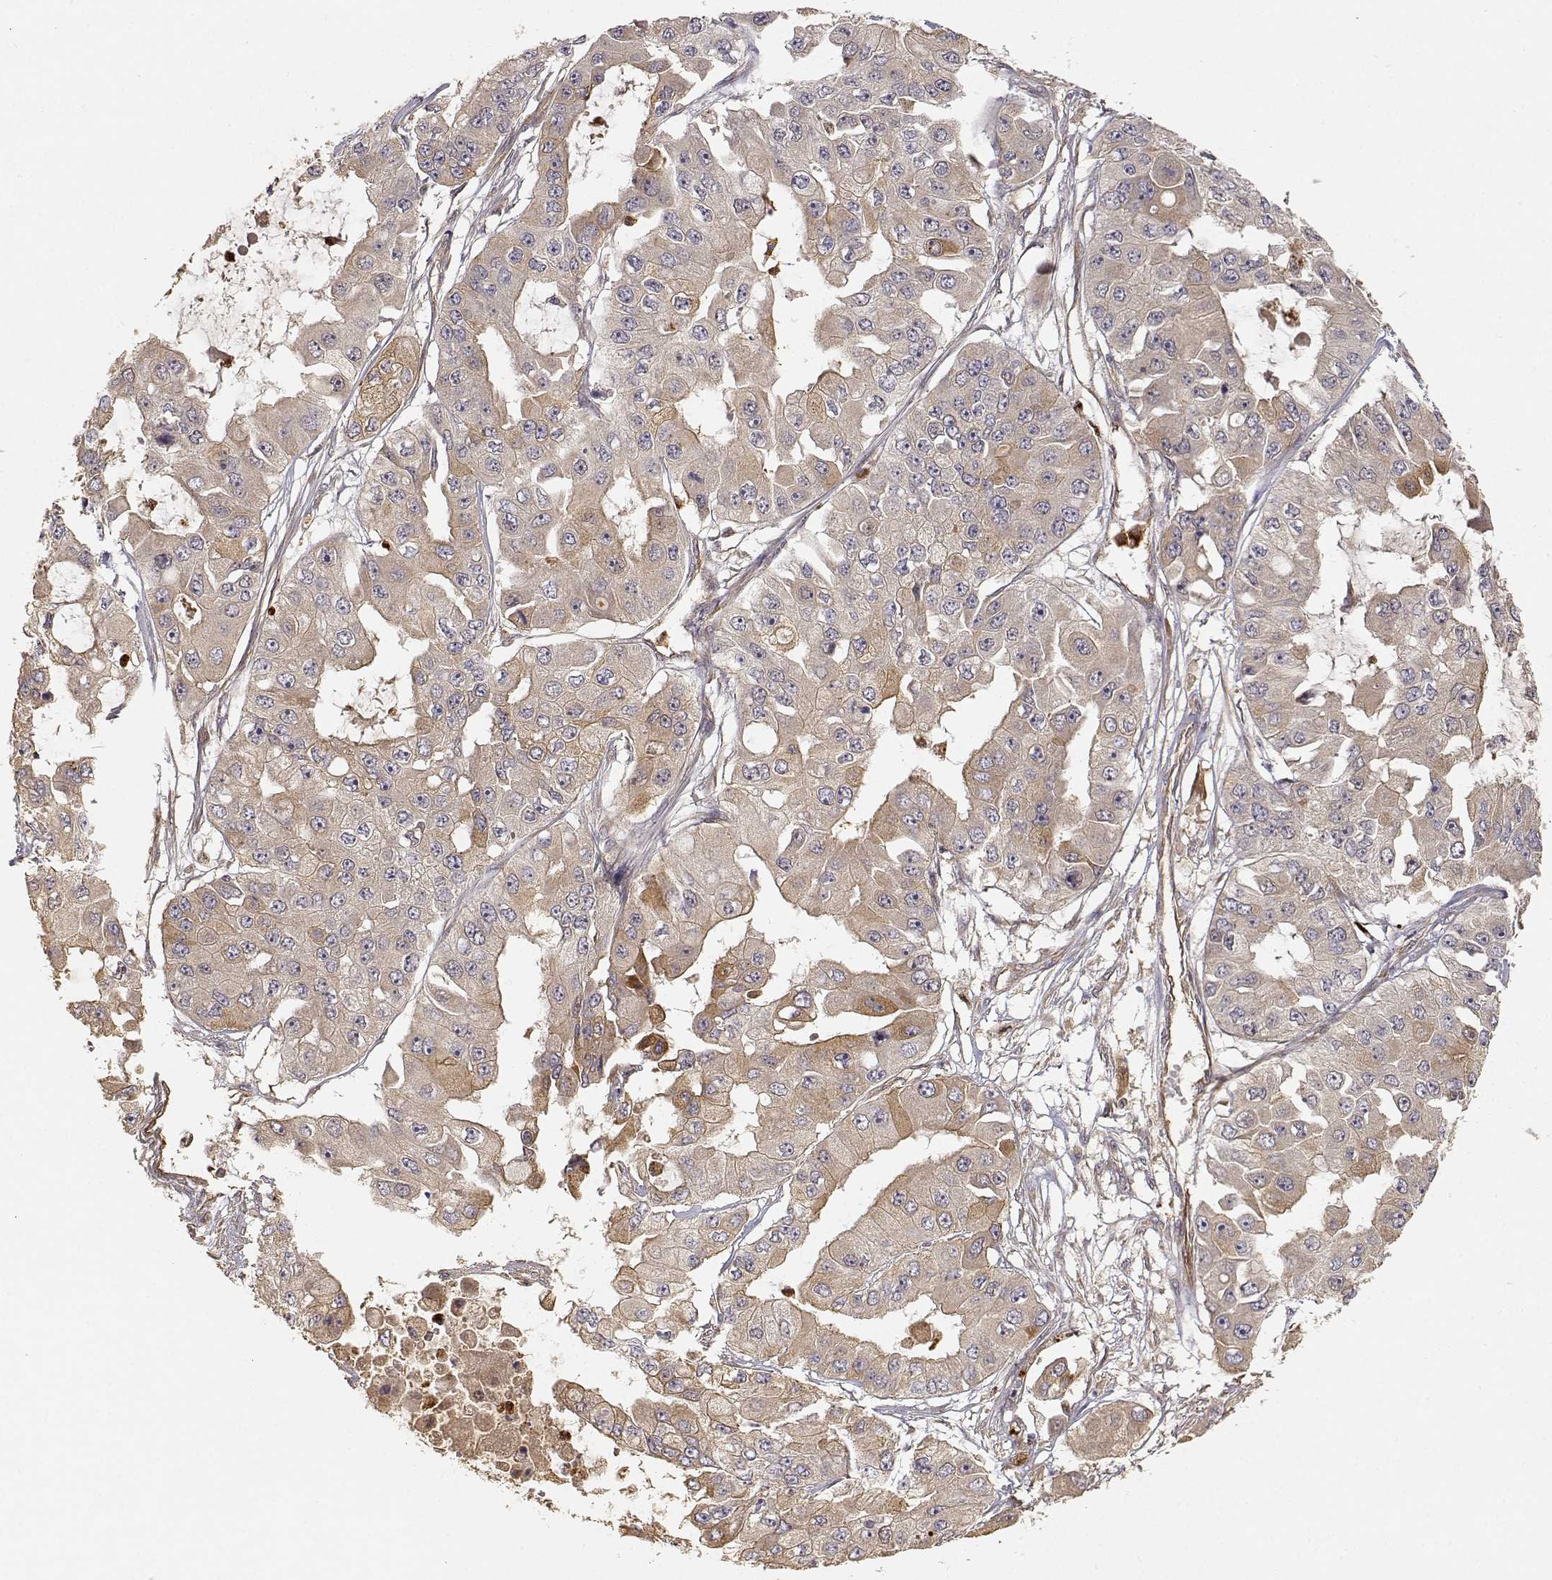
{"staining": {"intensity": "weak", "quantity": ">75%", "location": "cytoplasmic/membranous"}, "tissue": "ovarian cancer", "cell_type": "Tumor cells", "image_type": "cancer", "snomed": [{"axis": "morphology", "description": "Cystadenocarcinoma, serous, NOS"}, {"axis": "topography", "description": "Ovary"}], "caption": "A micrograph showing weak cytoplasmic/membranous expression in approximately >75% of tumor cells in ovarian cancer, as visualized by brown immunohistochemical staining.", "gene": "CDK5RAP2", "patient": {"sex": "female", "age": 56}}